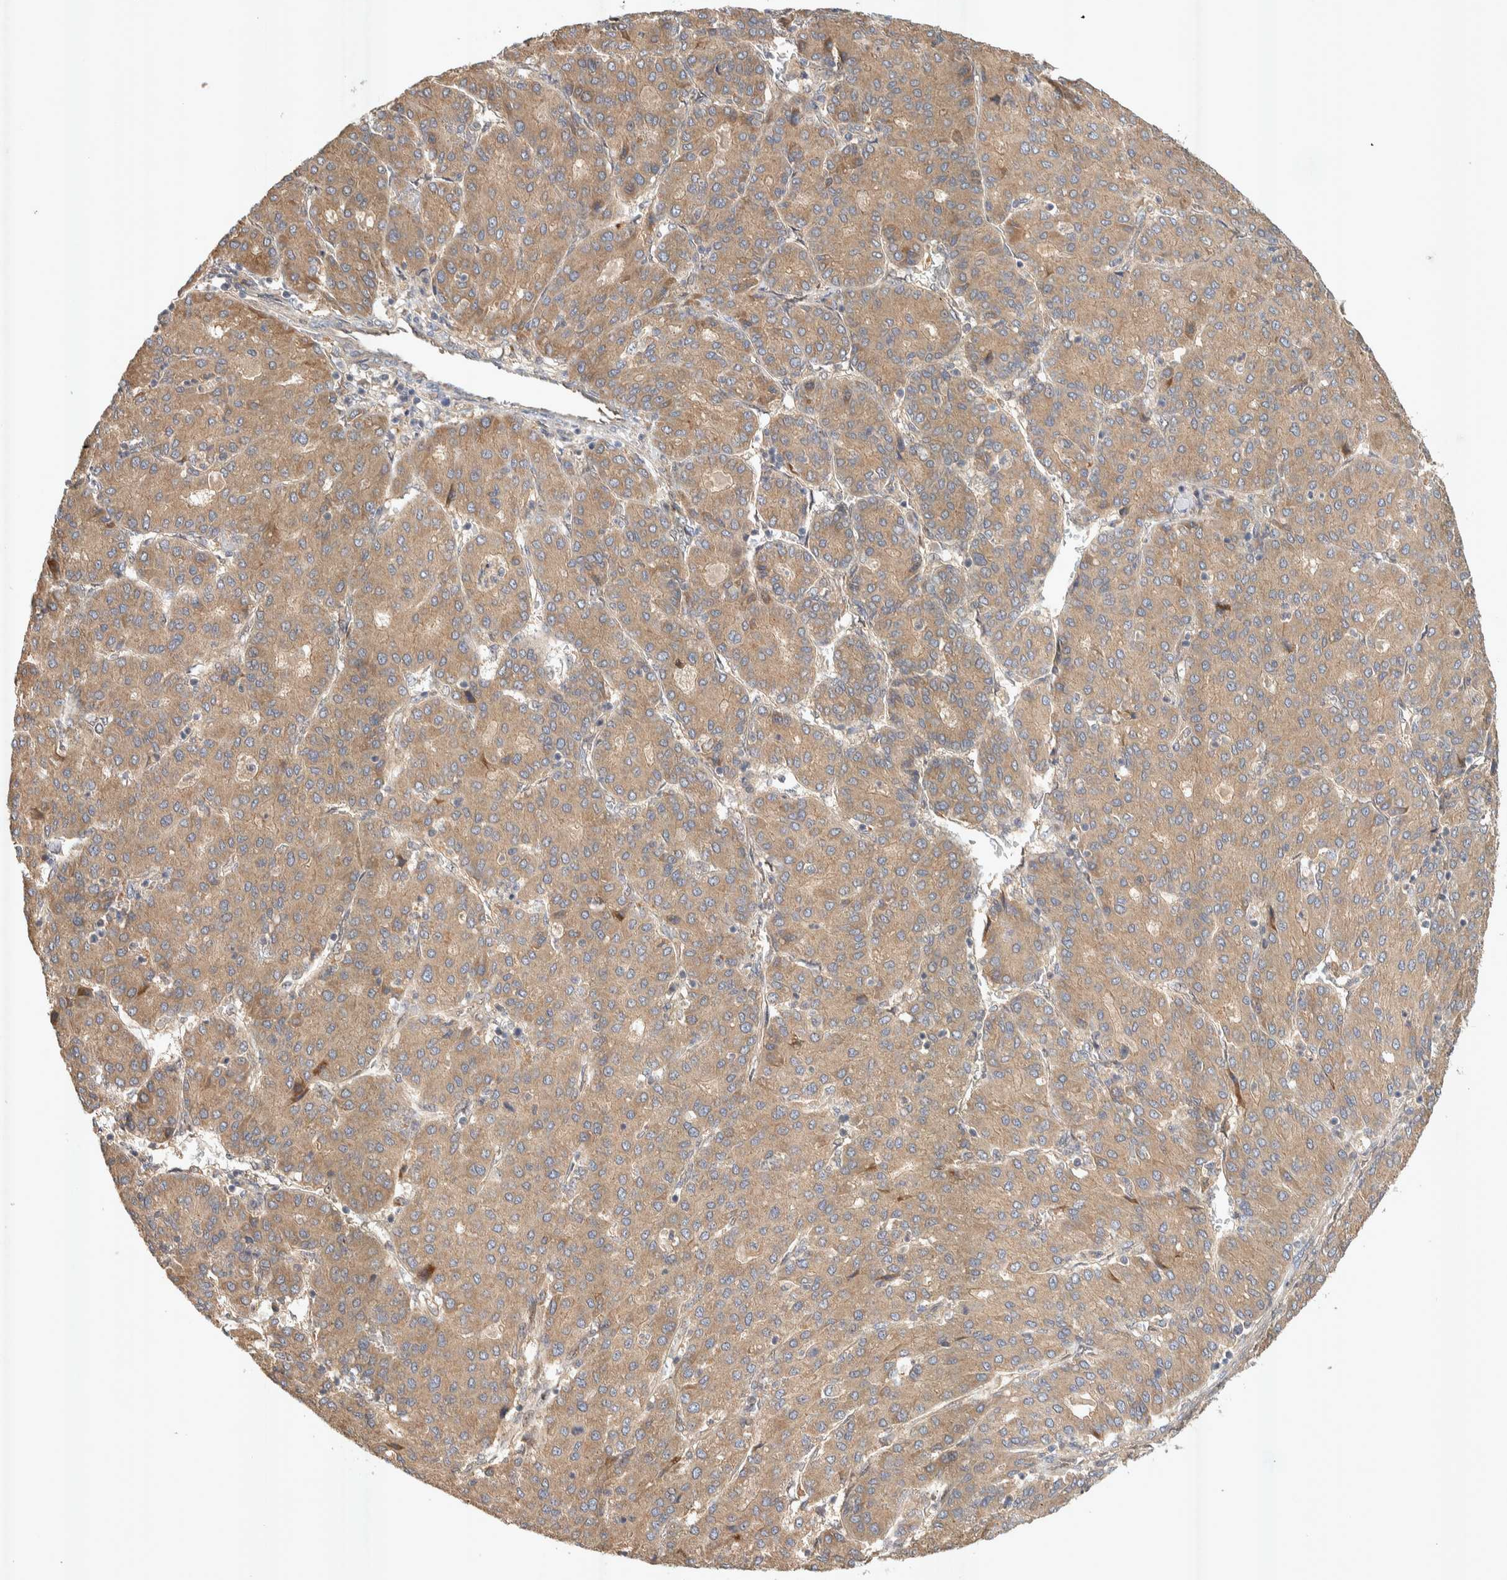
{"staining": {"intensity": "moderate", "quantity": ">75%", "location": "cytoplasmic/membranous"}, "tissue": "liver cancer", "cell_type": "Tumor cells", "image_type": "cancer", "snomed": [{"axis": "morphology", "description": "Carcinoma, Hepatocellular, NOS"}, {"axis": "topography", "description": "Liver"}], "caption": "Immunohistochemical staining of human liver cancer (hepatocellular carcinoma) reveals medium levels of moderate cytoplasmic/membranous expression in about >75% of tumor cells.", "gene": "PXK", "patient": {"sex": "male", "age": 65}}